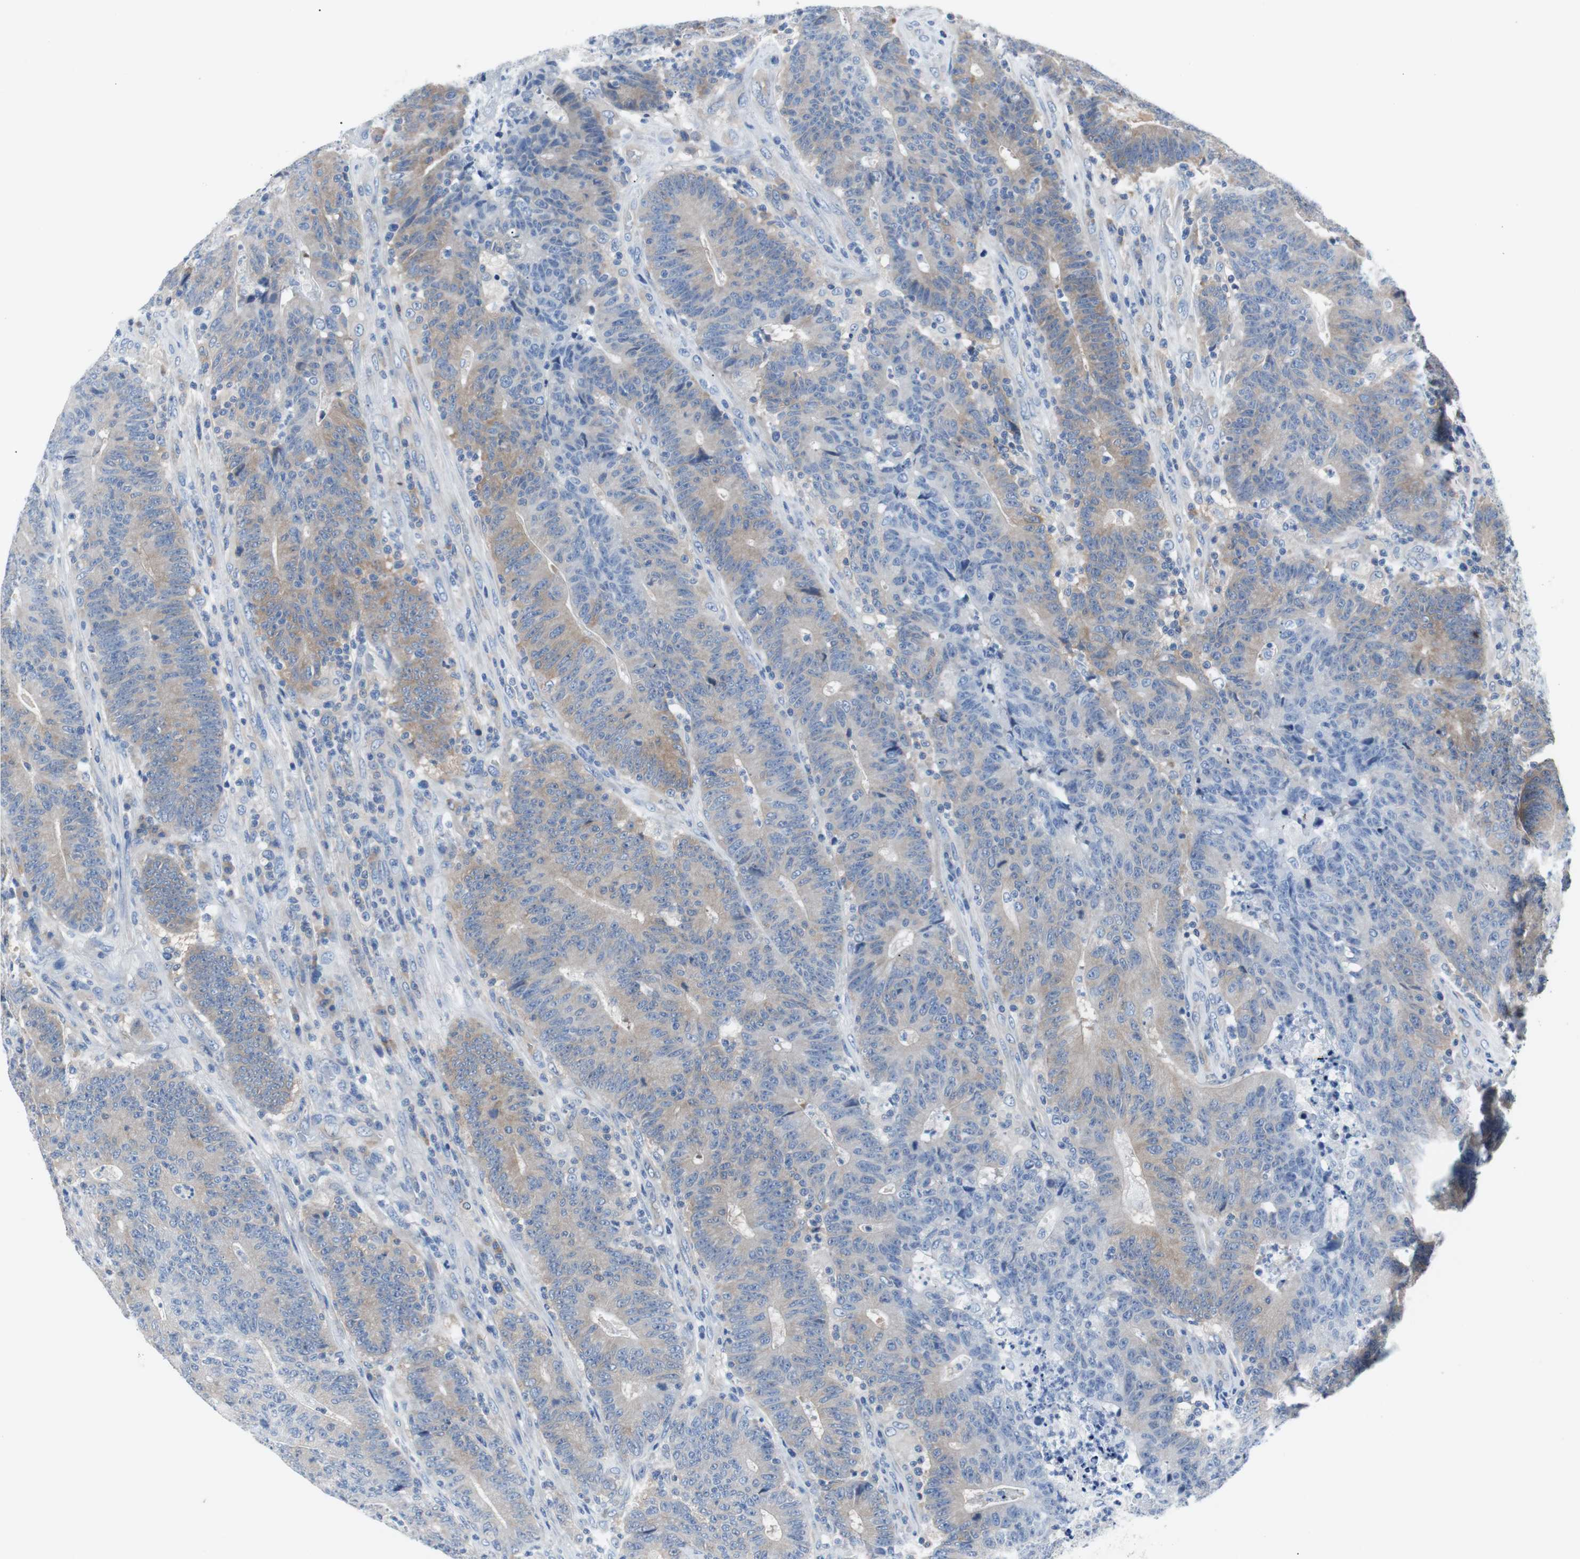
{"staining": {"intensity": "weak", "quantity": ">75%", "location": "cytoplasmic/membranous"}, "tissue": "colorectal cancer", "cell_type": "Tumor cells", "image_type": "cancer", "snomed": [{"axis": "morphology", "description": "Normal tissue, NOS"}, {"axis": "morphology", "description": "Adenocarcinoma, NOS"}, {"axis": "topography", "description": "Colon"}], "caption": "Human adenocarcinoma (colorectal) stained for a protein (brown) reveals weak cytoplasmic/membranous positive expression in approximately >75% of tumor cells.", "gene": "EEF2K", "patient": {"sex": "female", "age": 75}}